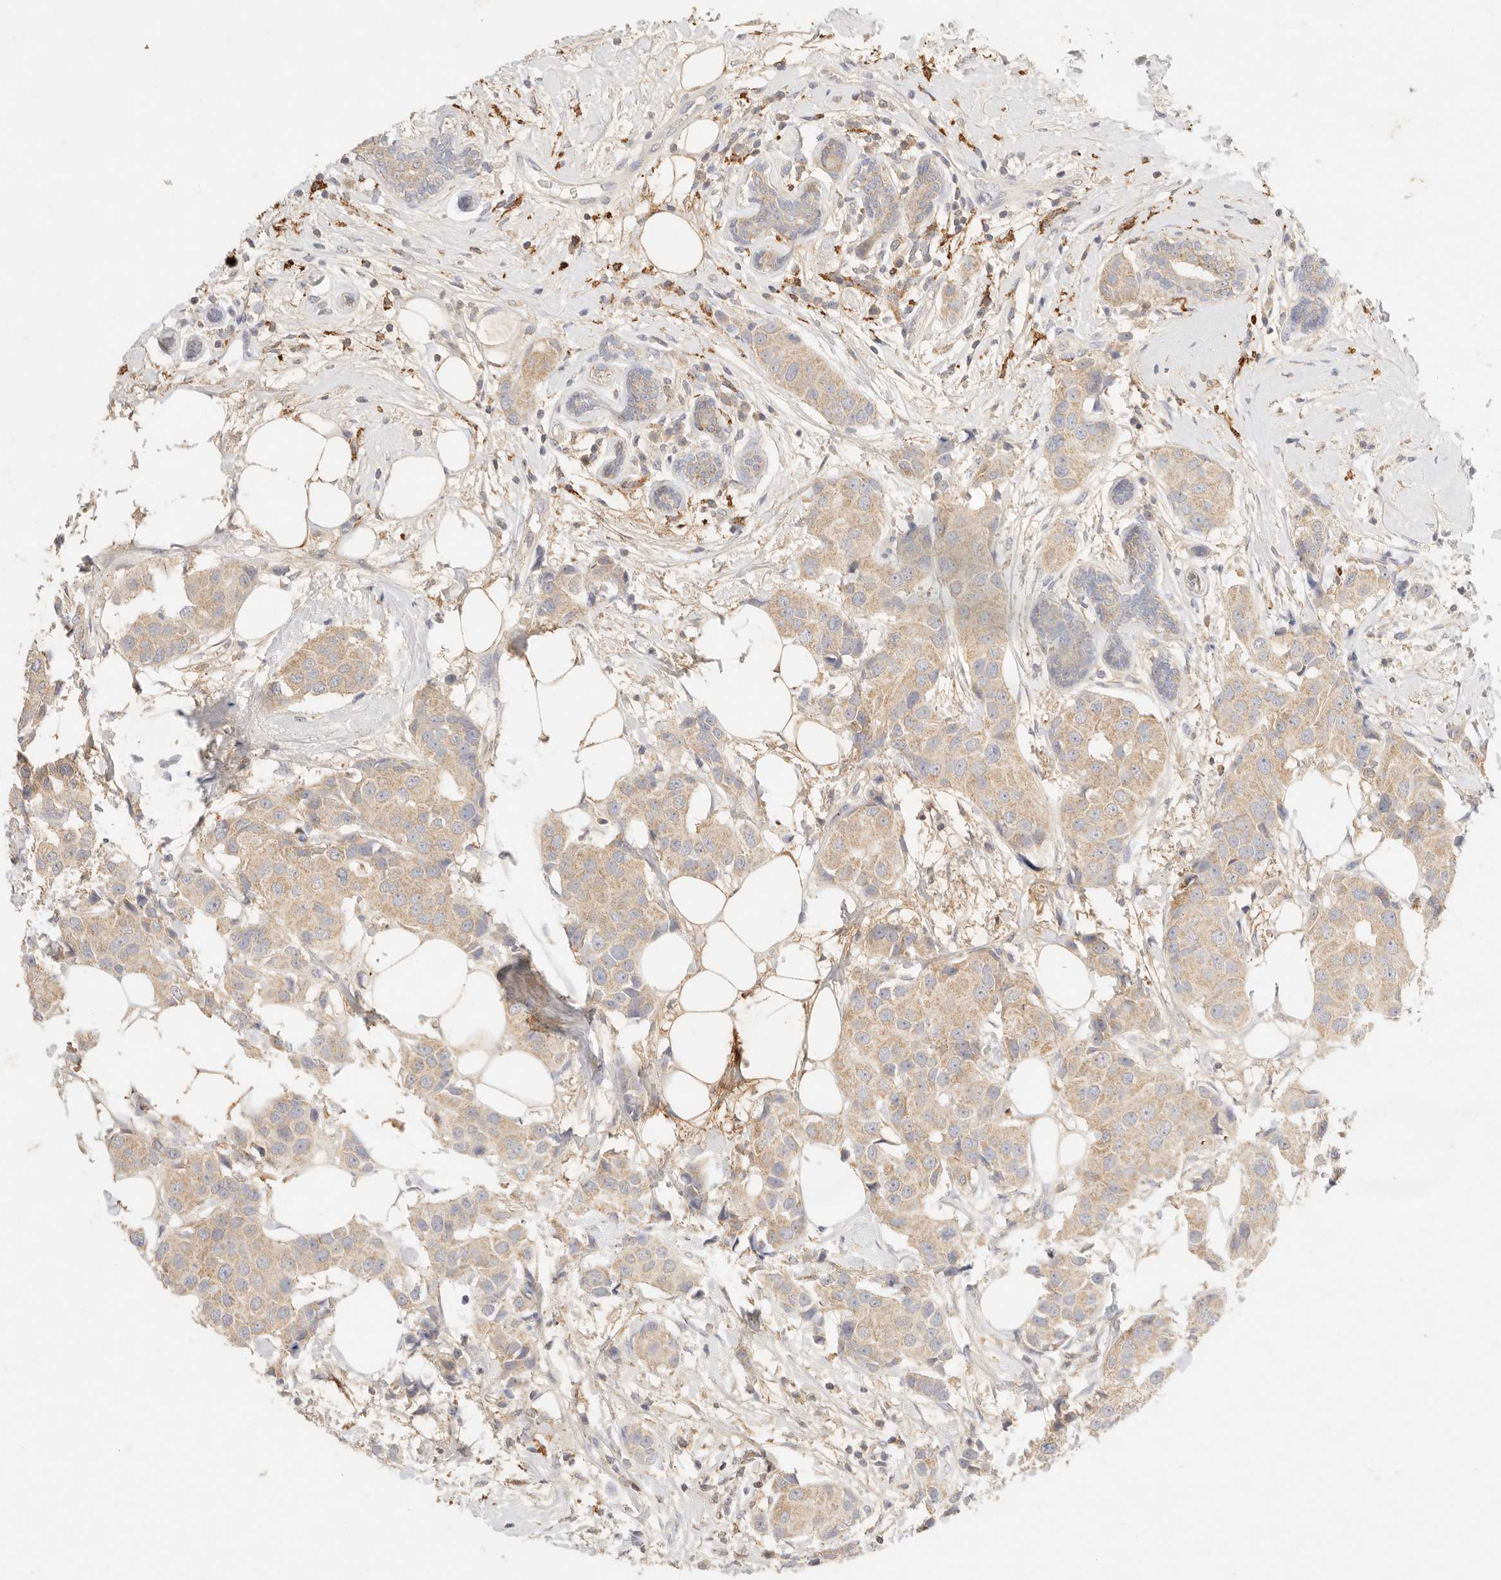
{"staining": {"intensity": "weak", "quantity": ">75%", "location": "cytoplasmic/membranous"}, "tissue": "breast cancer", "cell_type": "Tumor cells", "image_type": "cancer", "snomed": [{"axis": "morphology", "description": "Normal tissue, NOS"}, {"axis": "morphology", "description": "Duct carcinoma"}, {"axis": "topography", "description": "Breast"}], "caption": "Tumor cells show weak cytoplasmic/membranous staining in about >75% of cells in breast invasive ductal carcinoma.", "gene": "HK2", "patient": {"sex": "female", "age": 39}}